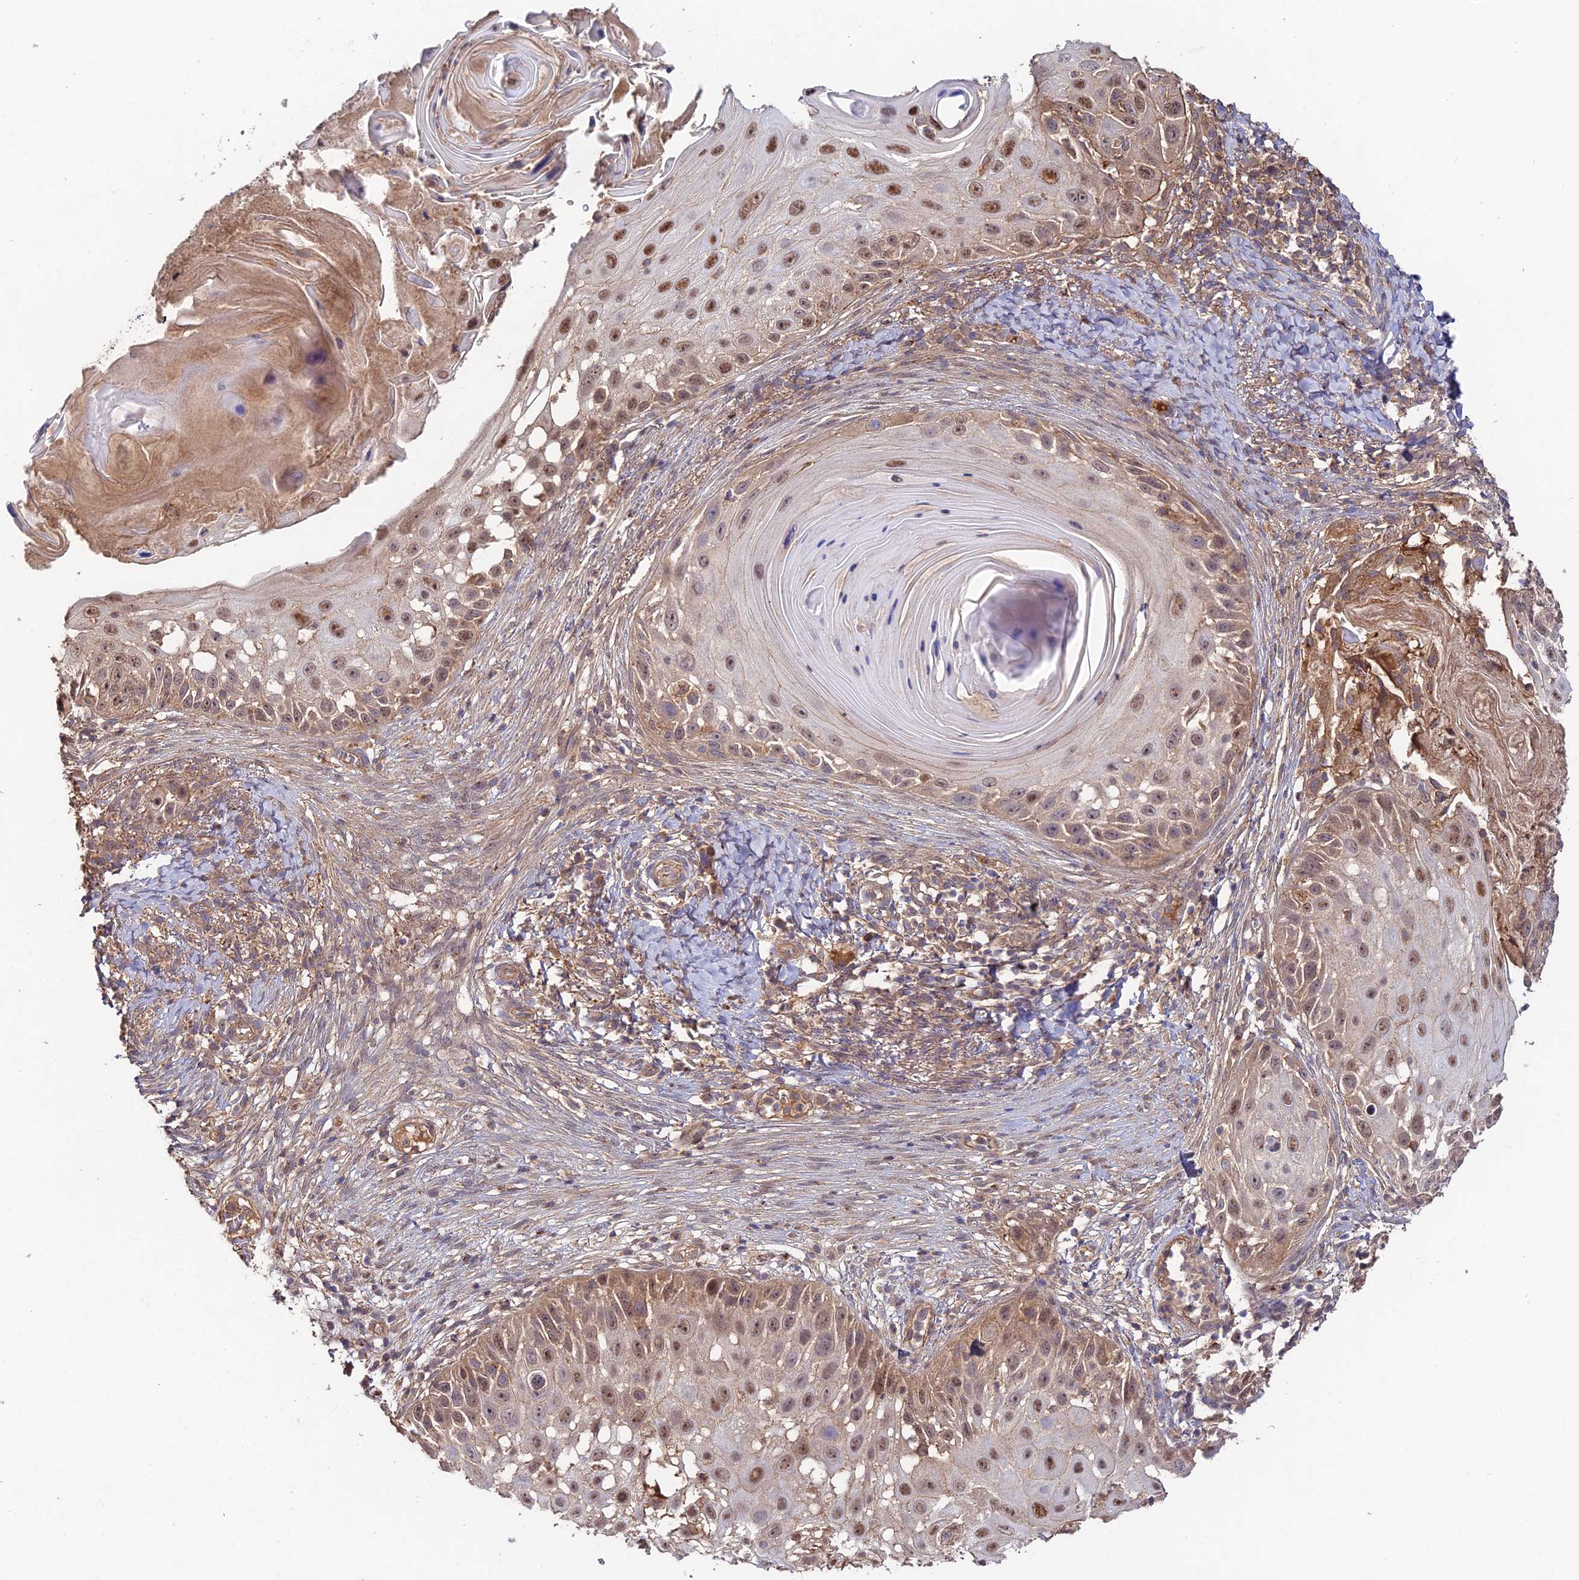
{"staining": {"intensity": "moderate", "quantity": "25%-75%", "location": "nuclear"}, "tissue": "skin cancer", "cell_type": "Tumor cells", "image_type": "cancer", "snomed": [{"axis": "morphology", "description": "Squamous cell carcinoma, NOS"}, {"axis": "topography", "description": "Skin"}], "caption": "Immunohistochemical staining of skin squamous cell carcinoma shows medium levels of moderate nuclear staining in approximately 25%-75% of tumor cells.", "gene": "CLCF1", "patient": {"sex": "female", "age": 44}}